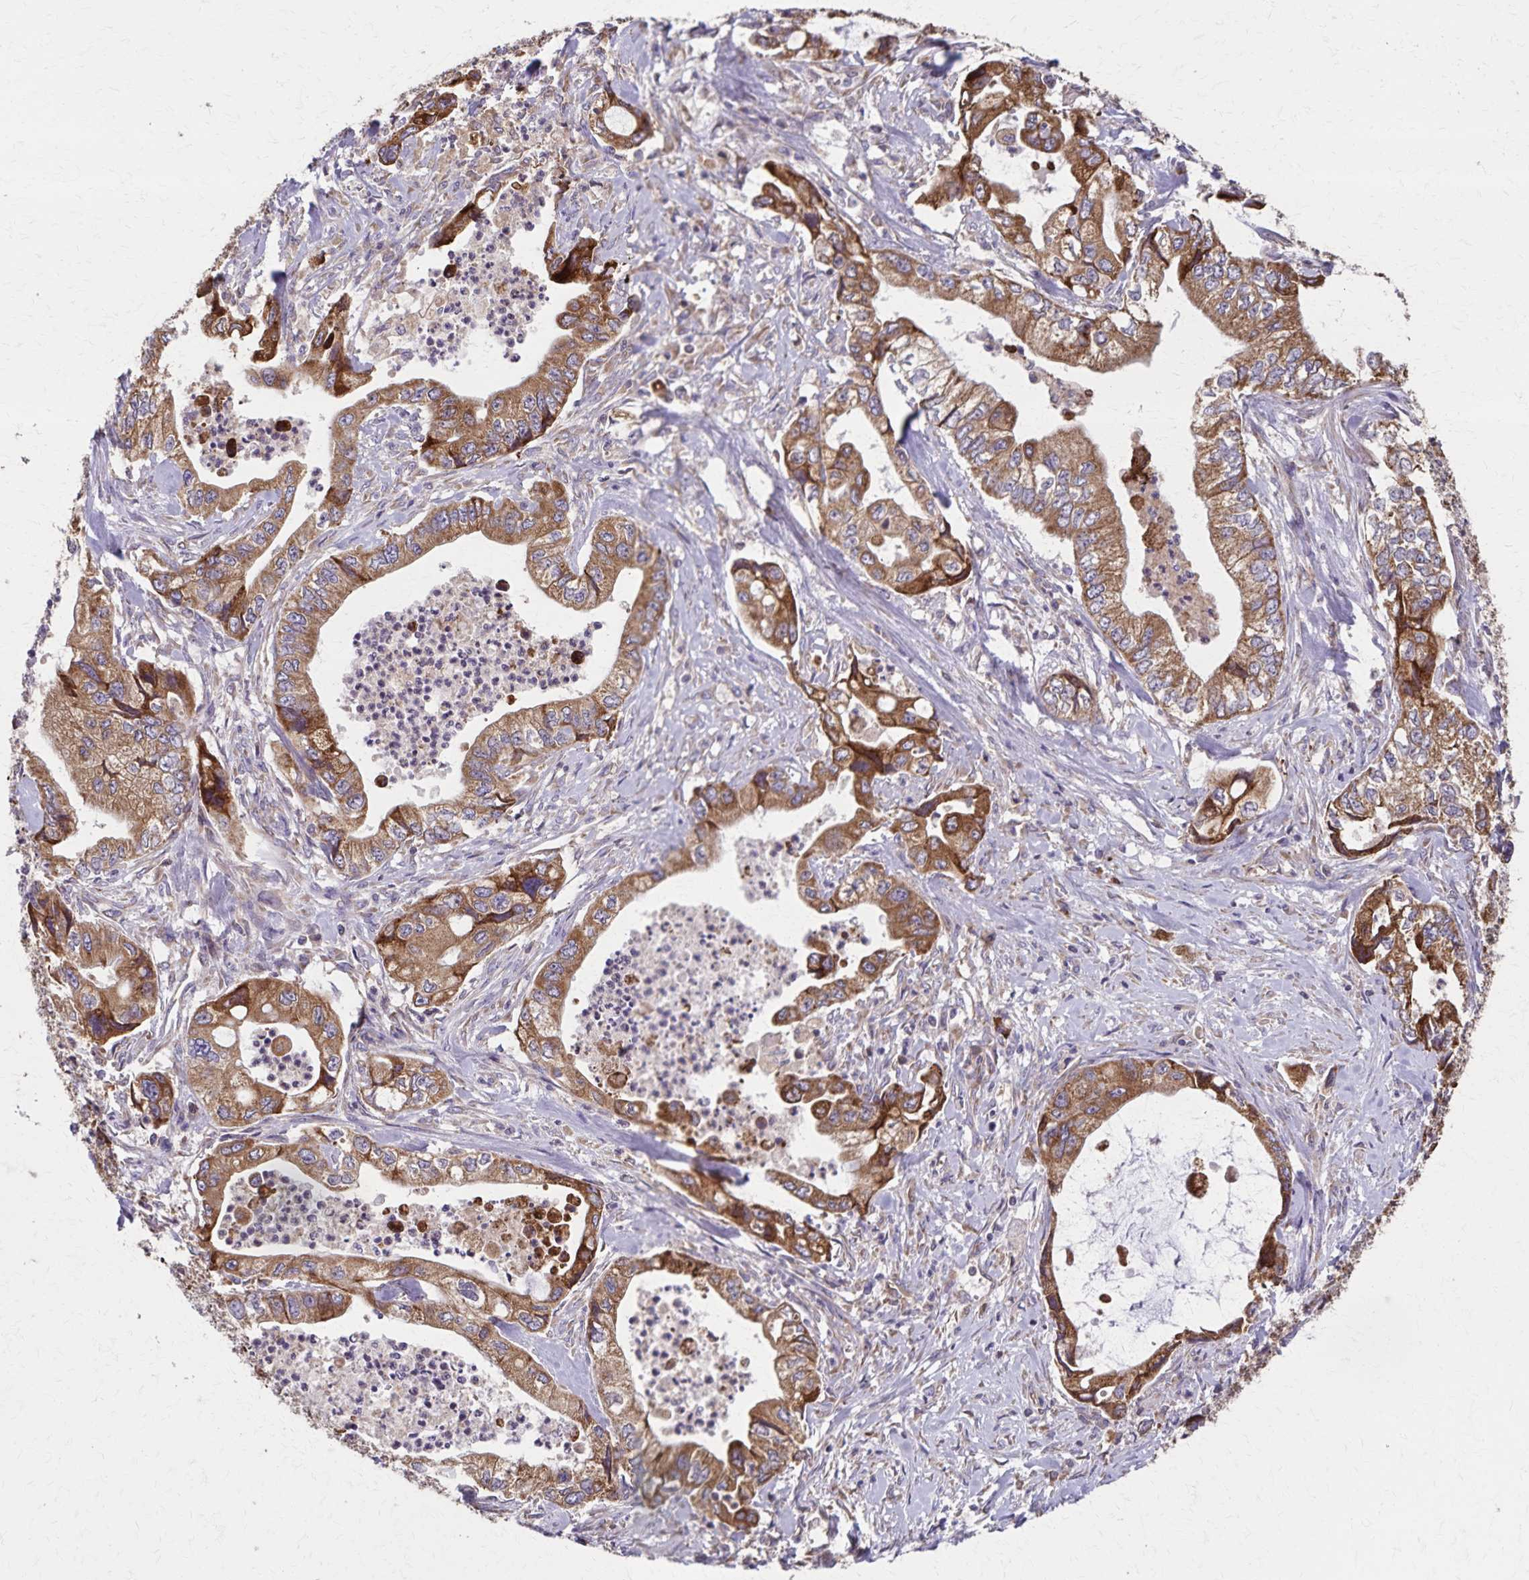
{"staining": {"intensity": "strong", "quantity": ">75%", "location": "cytoplasmic/membranous"}, "tissue": "stomach cancer", "cell_type": "Tumor cells", "image_type": "cancer", "snomed": [{"axis": "morphology", "description": "Adenocarcinoma, NOS"}, {"axis": "topography", "description": "Pancreas"}, {"axis": "topography", "description": "Stomach, upper"}], "caption": "A high amount of strong cytoplasmic/membranous positivity is appreciated in about >75% of tumor cells in stomach adenocarcinoma tissue.", "gene": "RNF10", "patient": {"sex": "male", "age": 77}}